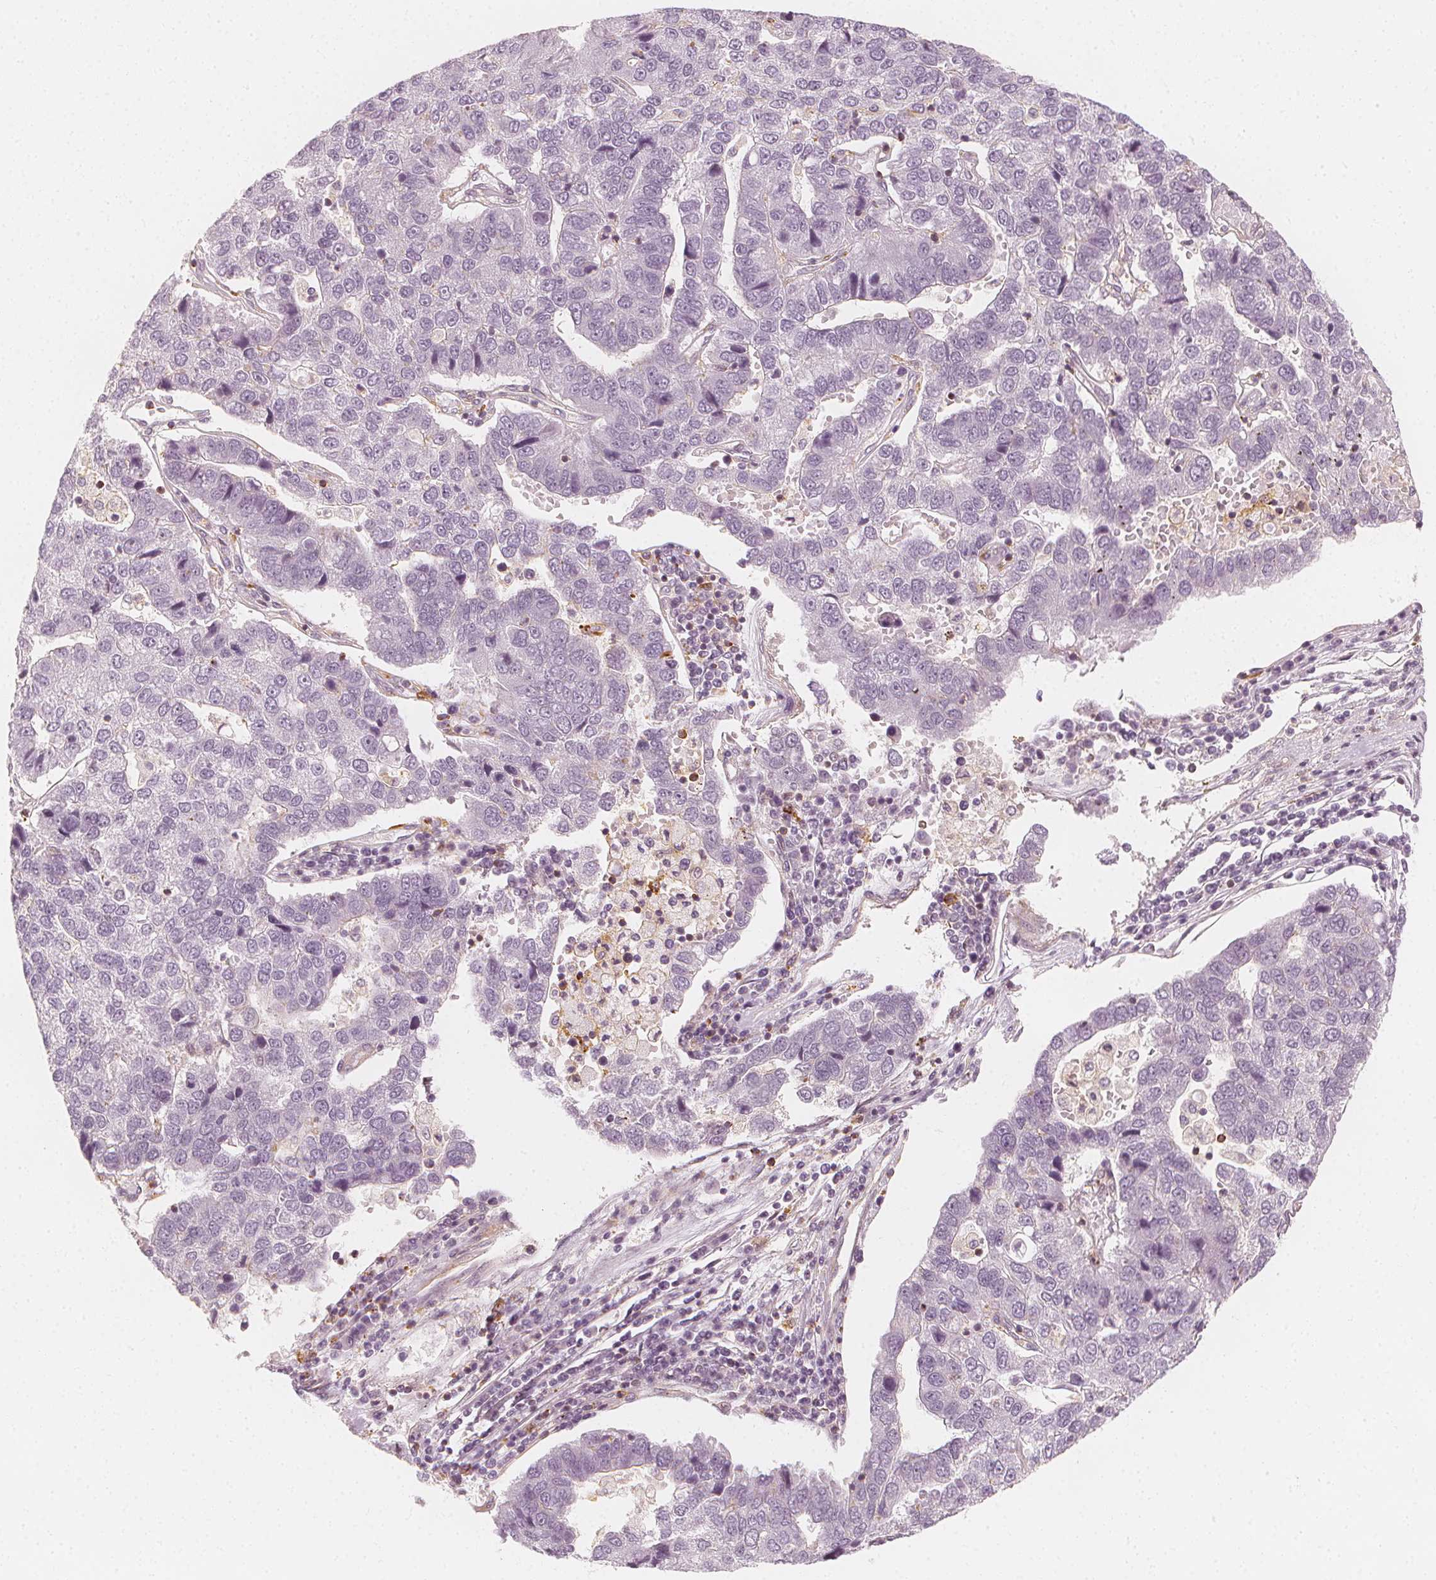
{"staining": {"intensity": "negative", "quantity": "none", "location": "none"}, "tissue": "pancreatic cancer", "cell_type": "Tumor cells", "image_type": "cancer", "snomed": [{"axis": "morphology", "description": "Adenocarcinoma, NOS"}, {"axis": "topography", "description": "Pancreas"}], "caption": "IHC of adenocarcinoma (pancreatic) exhibits no expression in tumor cells. Nuclei are stained in blue.", "gene": "ARHGAP26", "patient": {"sex": "female", "age": 61}}